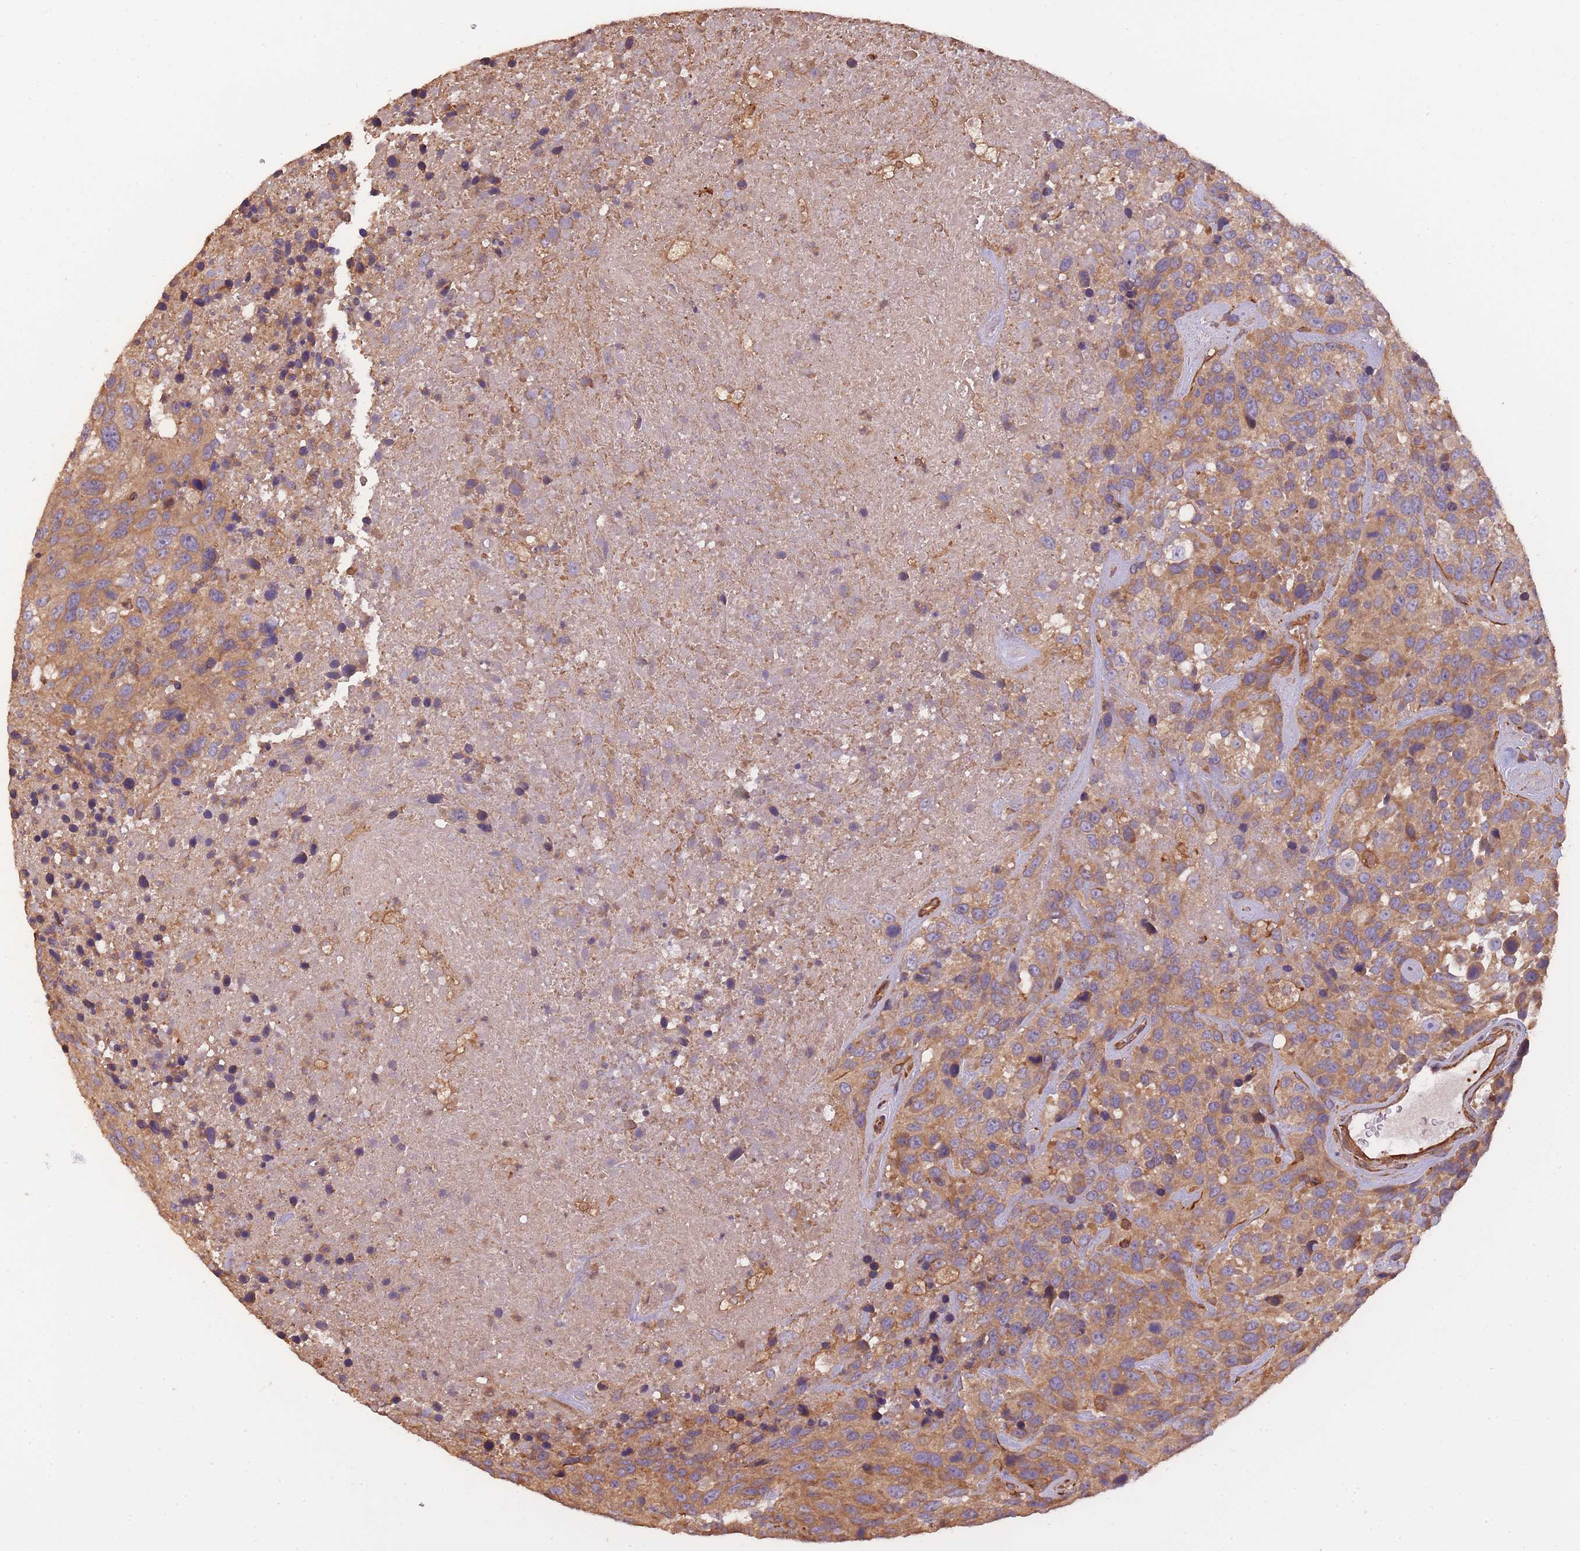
{"staining": {"intensity": "moderate", "quantity": ">75%", "location": "cytoplasmic/membranous"}, "tissue": "urothelial cancer", "cell_type": "Tumor cells", "image_type": "cancer", "snomed": [{"axis": "morphology", "description": "Urothelial carcinoma, High grade"}, {"axis": "topography", "description": "Urinary bladder"}], "caption": "Urothelial cancer stained with a brown dye demonstrates moderate cytoplasmic/membranous positive staining in approximately >75% of tumor cells.", "gene": "ARMH3", "patient": {"sex": "female", "age": 70}}